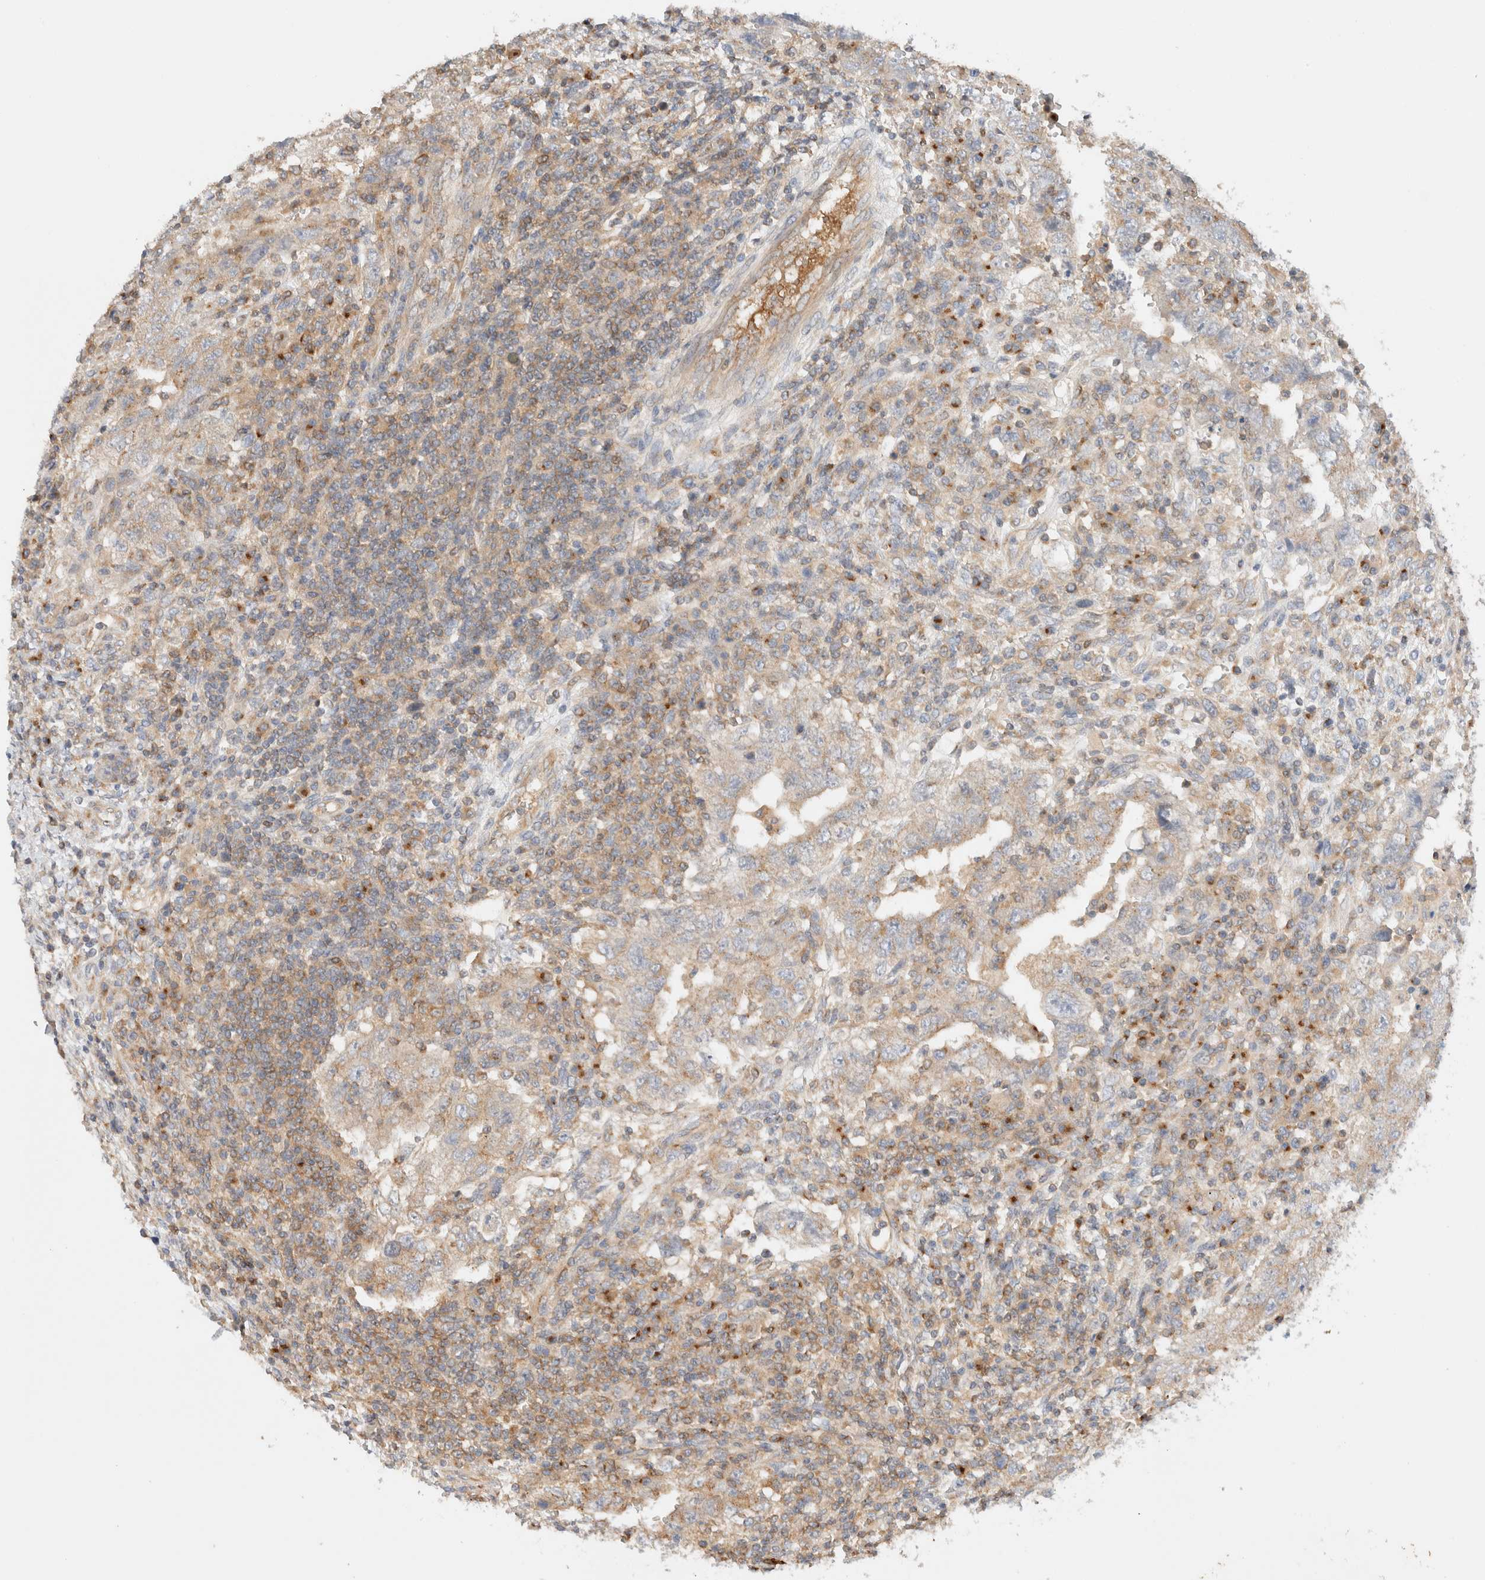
{"staining": {"intensity": "weak", "quantity": "25%-75%", "location": "cytoplasmic/membranous"}, "tissue": "testis cancer", "cell_type": "Tumor cells", "image_type": "cancer", "snomed": [{"axis": "morphology", "description": "Carcinoma, Embryonal, NOS"}, {"axis": "topography", "description": "Testis"}], "caption": "Testis embryonal carcinoma stained with a protein marker demonstrates weak staining in tumor cells.", "gene": "RABEP1", "patient": {"sex": "male", "age": 26}}